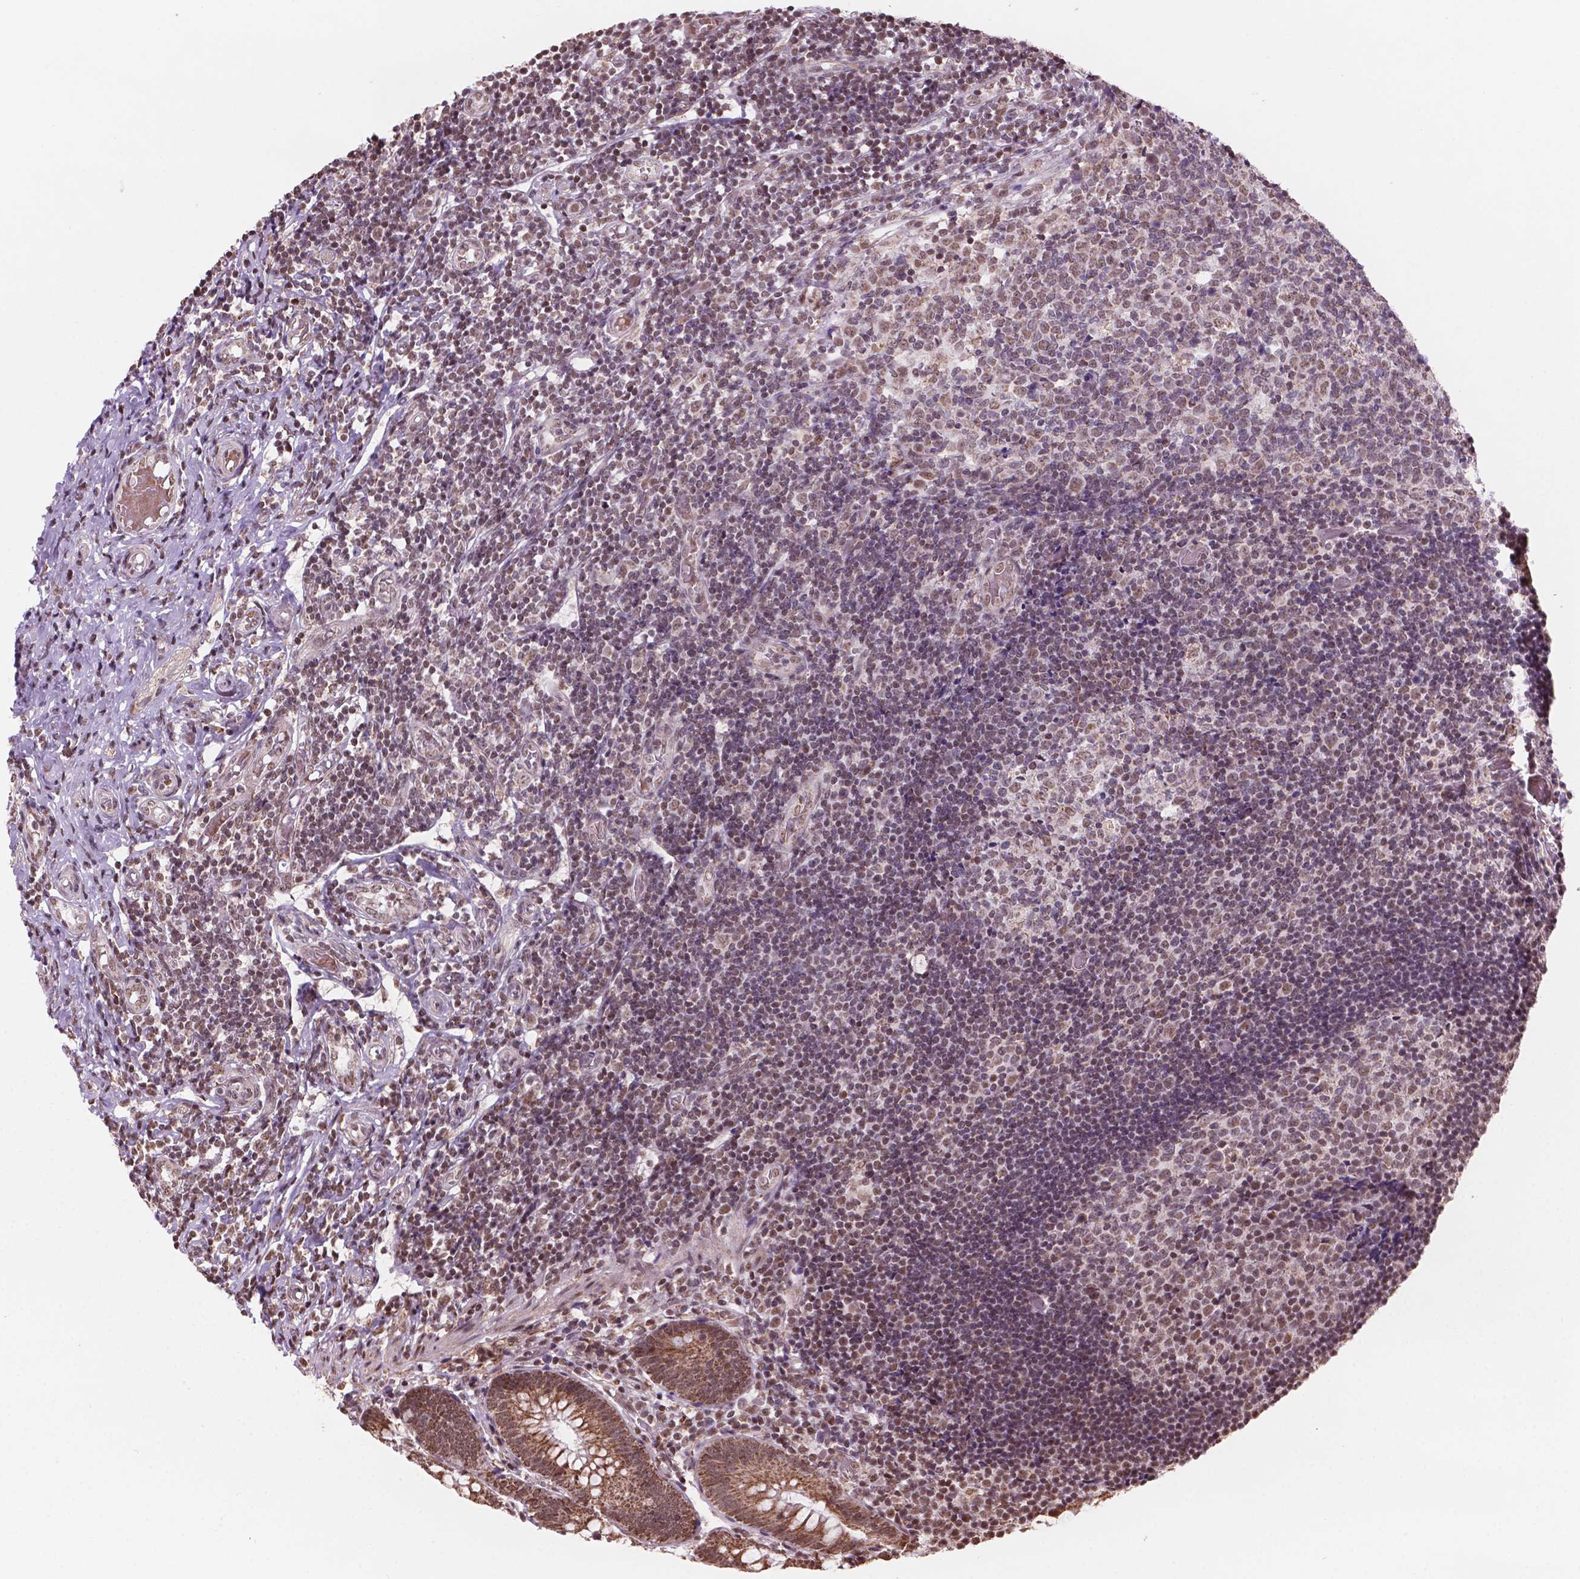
{"staining": {"intensity": "moderate", "quantity": ">75%", "location": "cytoplasmic/membranous,nuclear"}, "tissue": "appendix", "cell_type": "Glandular cells", "image_type": "normal", "snomed": [{"axis": "morphology", "description": "Normal tissue, NOS"}, {"axis": "topography", "description": "Appendix"}], "caption": "This histopathology image shows immunohistochemistry (IHC) staining of benign human appendix, with medium moderate cytoplasmic/membranous,nuclear positivity in approximately >75% of glandular cells.", "gene": "NDUFA10", "patient": {"sex": "female", "age": 32}}